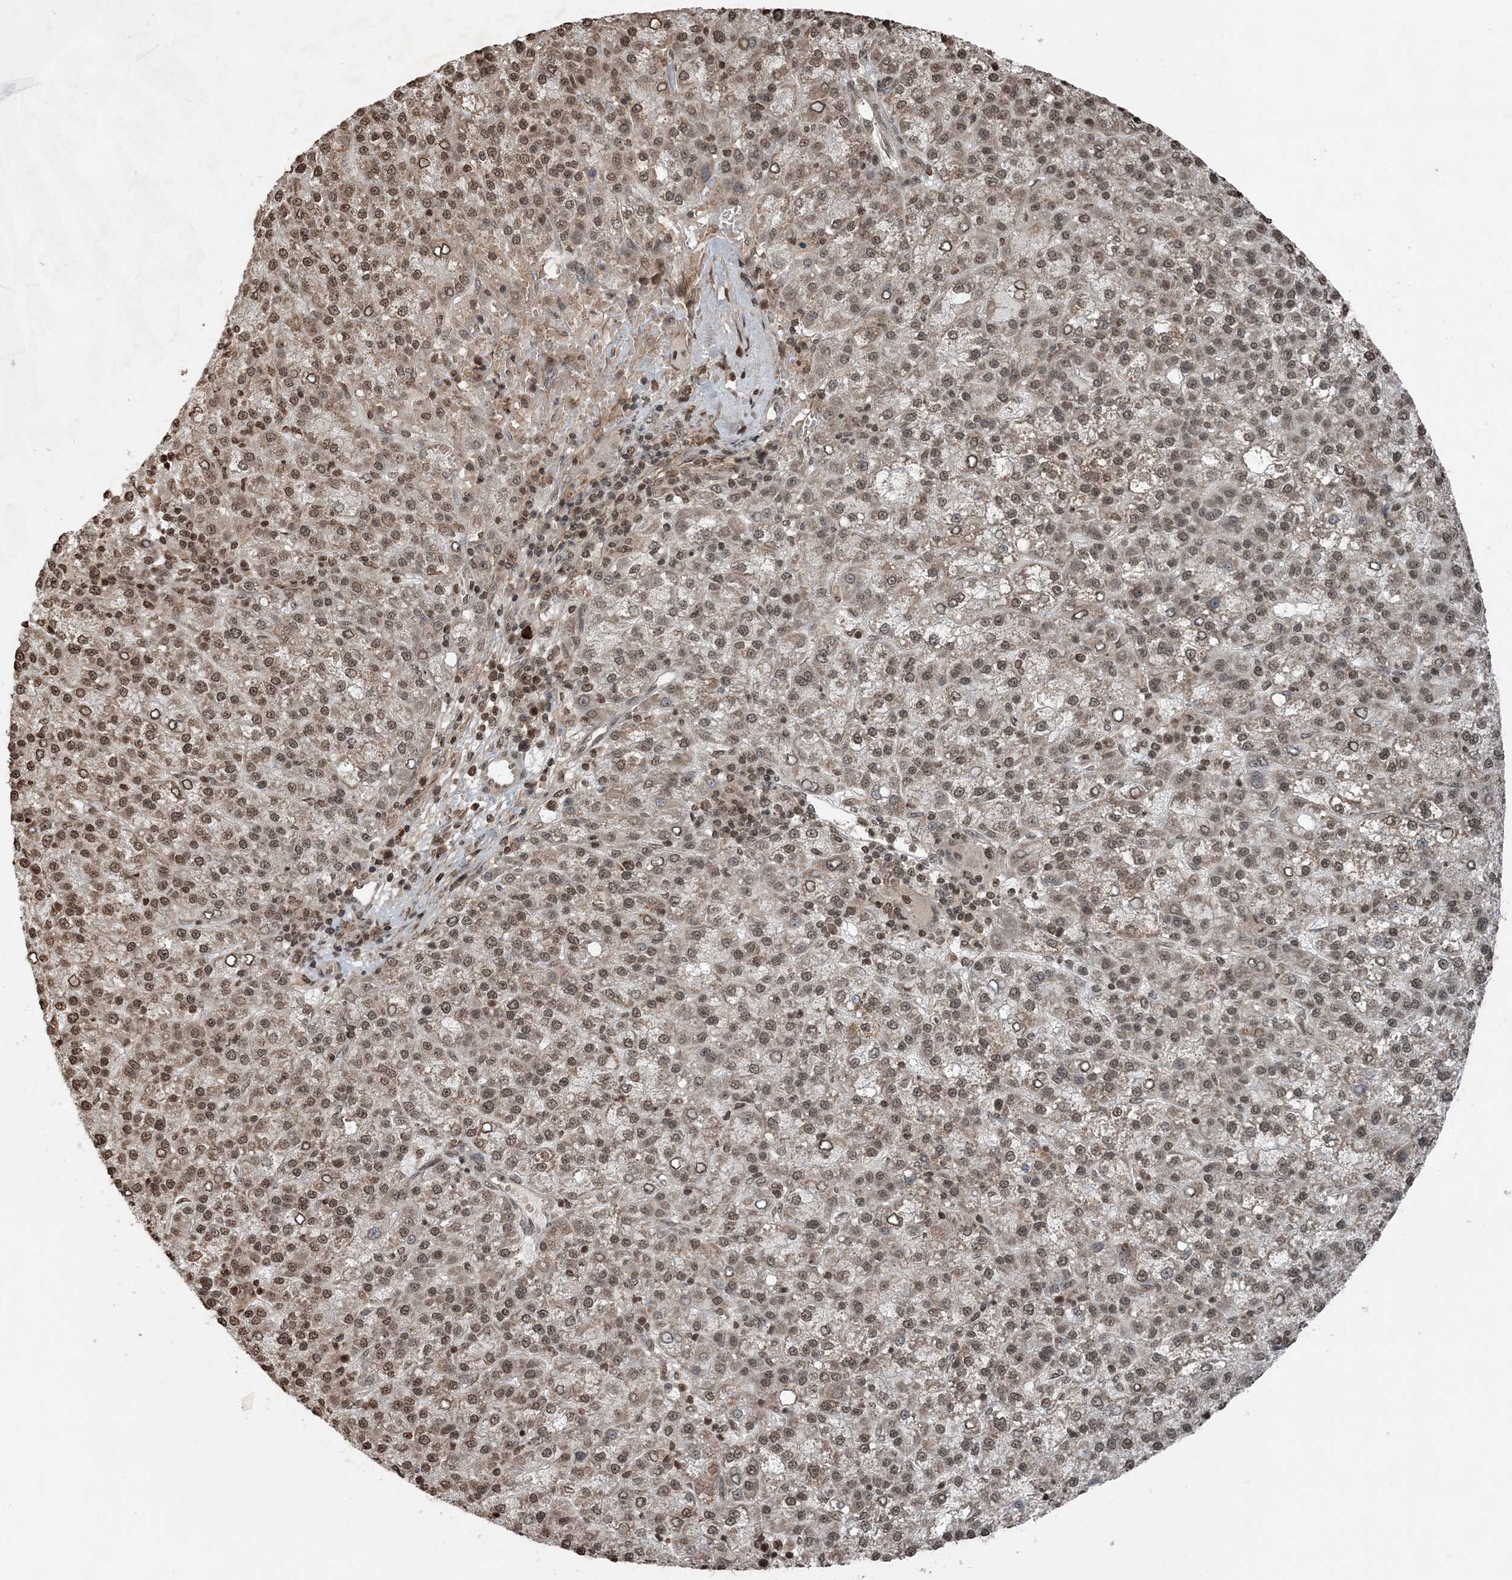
{"staining": {"intensity": "moderate", "quantity": ">75%", "location": "nuclear"}, "tissue": "liver cancer", "cell_type": "Tumor cells", "image_type": "cancer", "snomed": [{"axis": "morphology", "description": "Carcinoma, Hepatocellular, NOS"}, {"axis": "topography", "description": "Liver"}], "caption": "Immunohistochemistry (IHC) (DAB (3,3'-diaminobenzidine)) staining of human liver cancer shows moderate nuclear protein positivity in about >75% of tumor cells.", "gene": "ZFAND2B", "patient": {"sex": "female", "age": 58}}